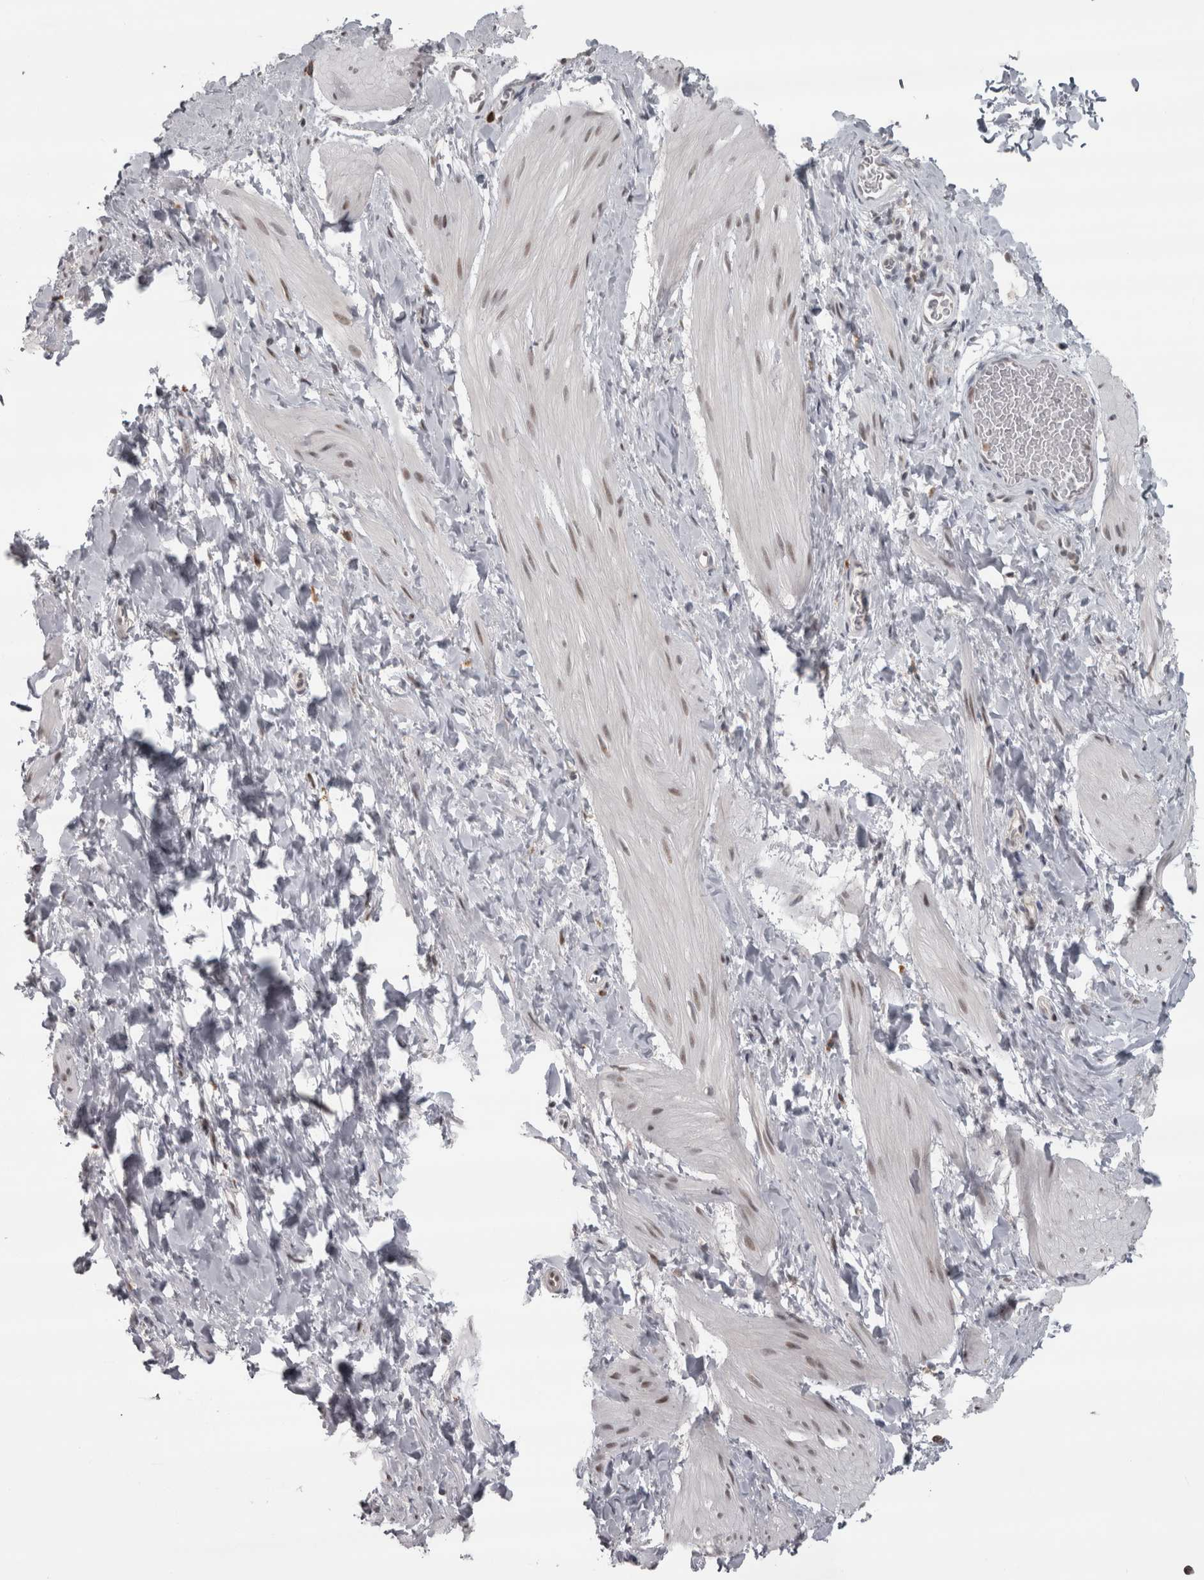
{"staining": {"intensity": "weak", "quantity": "<25%", "location": "nuclear"}, "tissue": "smooth muscle", "cell_type": "Smooth muscle cells", "image_type": "normal", "snomed": [{"axis": "morphology", "description": "Normal tissue, NOS"}, {"axis": "topography", "description": "Smooth muscle"}], "caption": "Immunohistochemical staining of unremarkable human smooth muscle demonstrates no significant expression in smooth muscle cells. (DAB (3,3'-diaminobenzidine) IHC, high magnification).", "gene": "MICU3", "patient": {"sex": "male", "age": 16}}